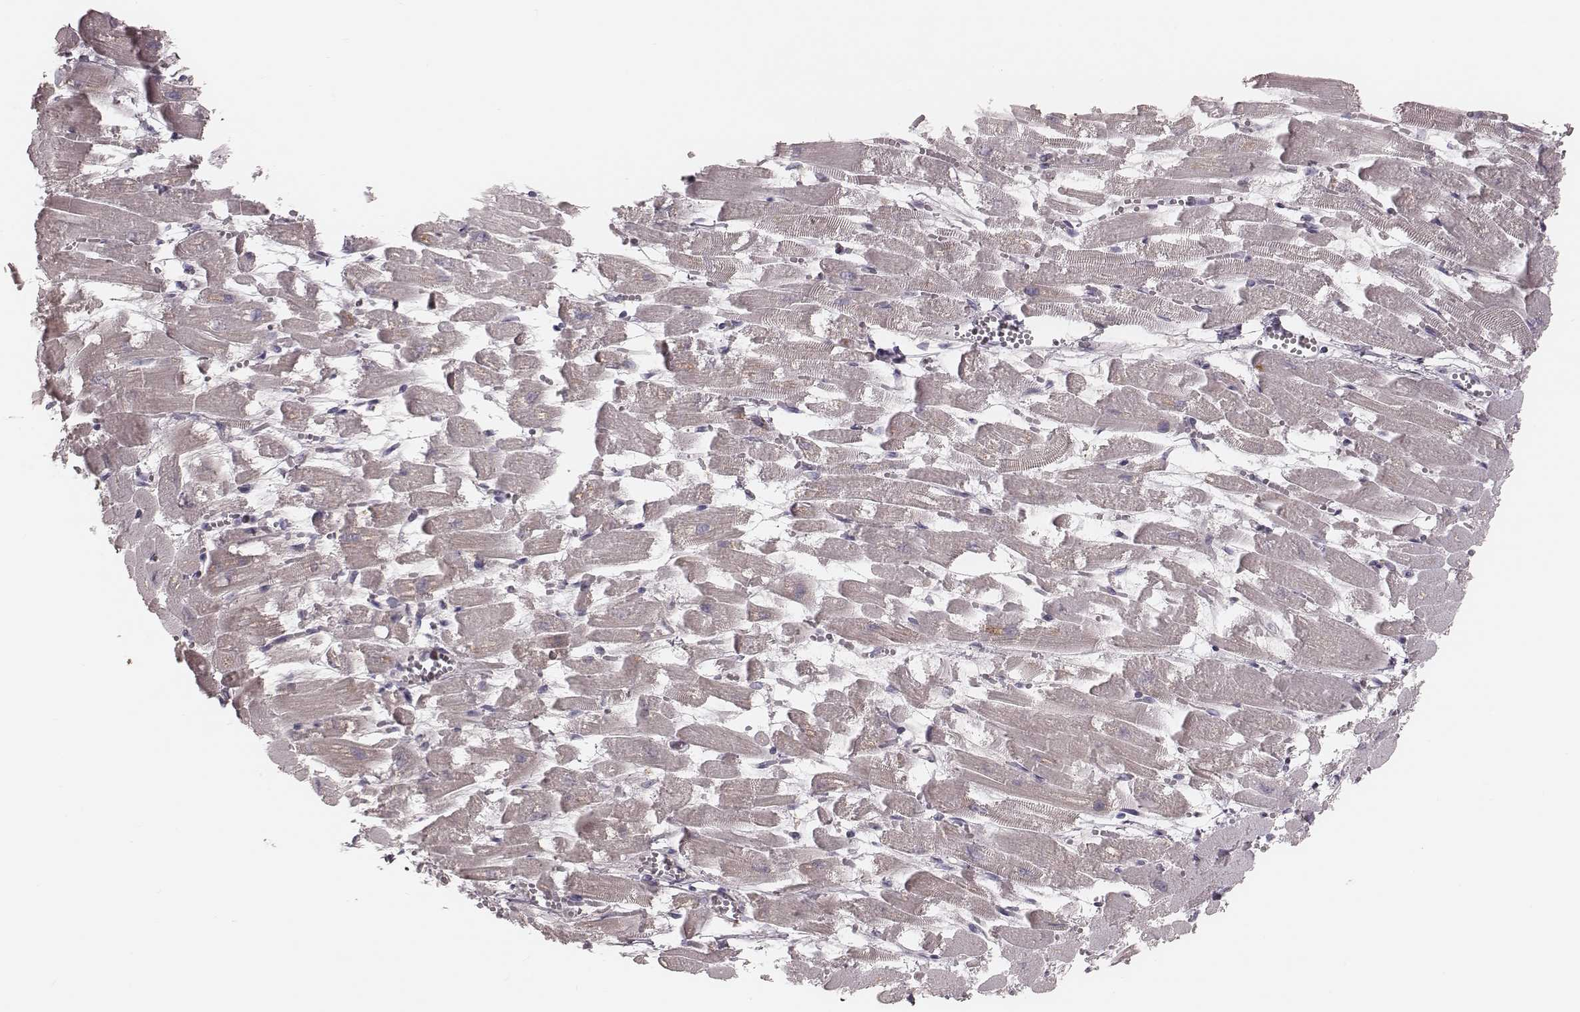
{"staining": {"intensity": "weak", "quantity": "25%-75%", "location": "cytoplasmic/membranous"}, "tissue": "heart muscle", "cell_type": "Cardiomyocytes", "image_type": "normal", "snomed": [{"axis": "morphology", "description": "Normal tissue, NOS"}, {"axis": "topography", "description": "Heart"}], "caption": "Heart muscle stained with immunohistochemistry exhibits weak cytoplasmic/membranous staining in approximately 25%-75% of cardiomyocytes.", "gene": "MRPS27", "patient": {"sex": "female", "age": 52}}